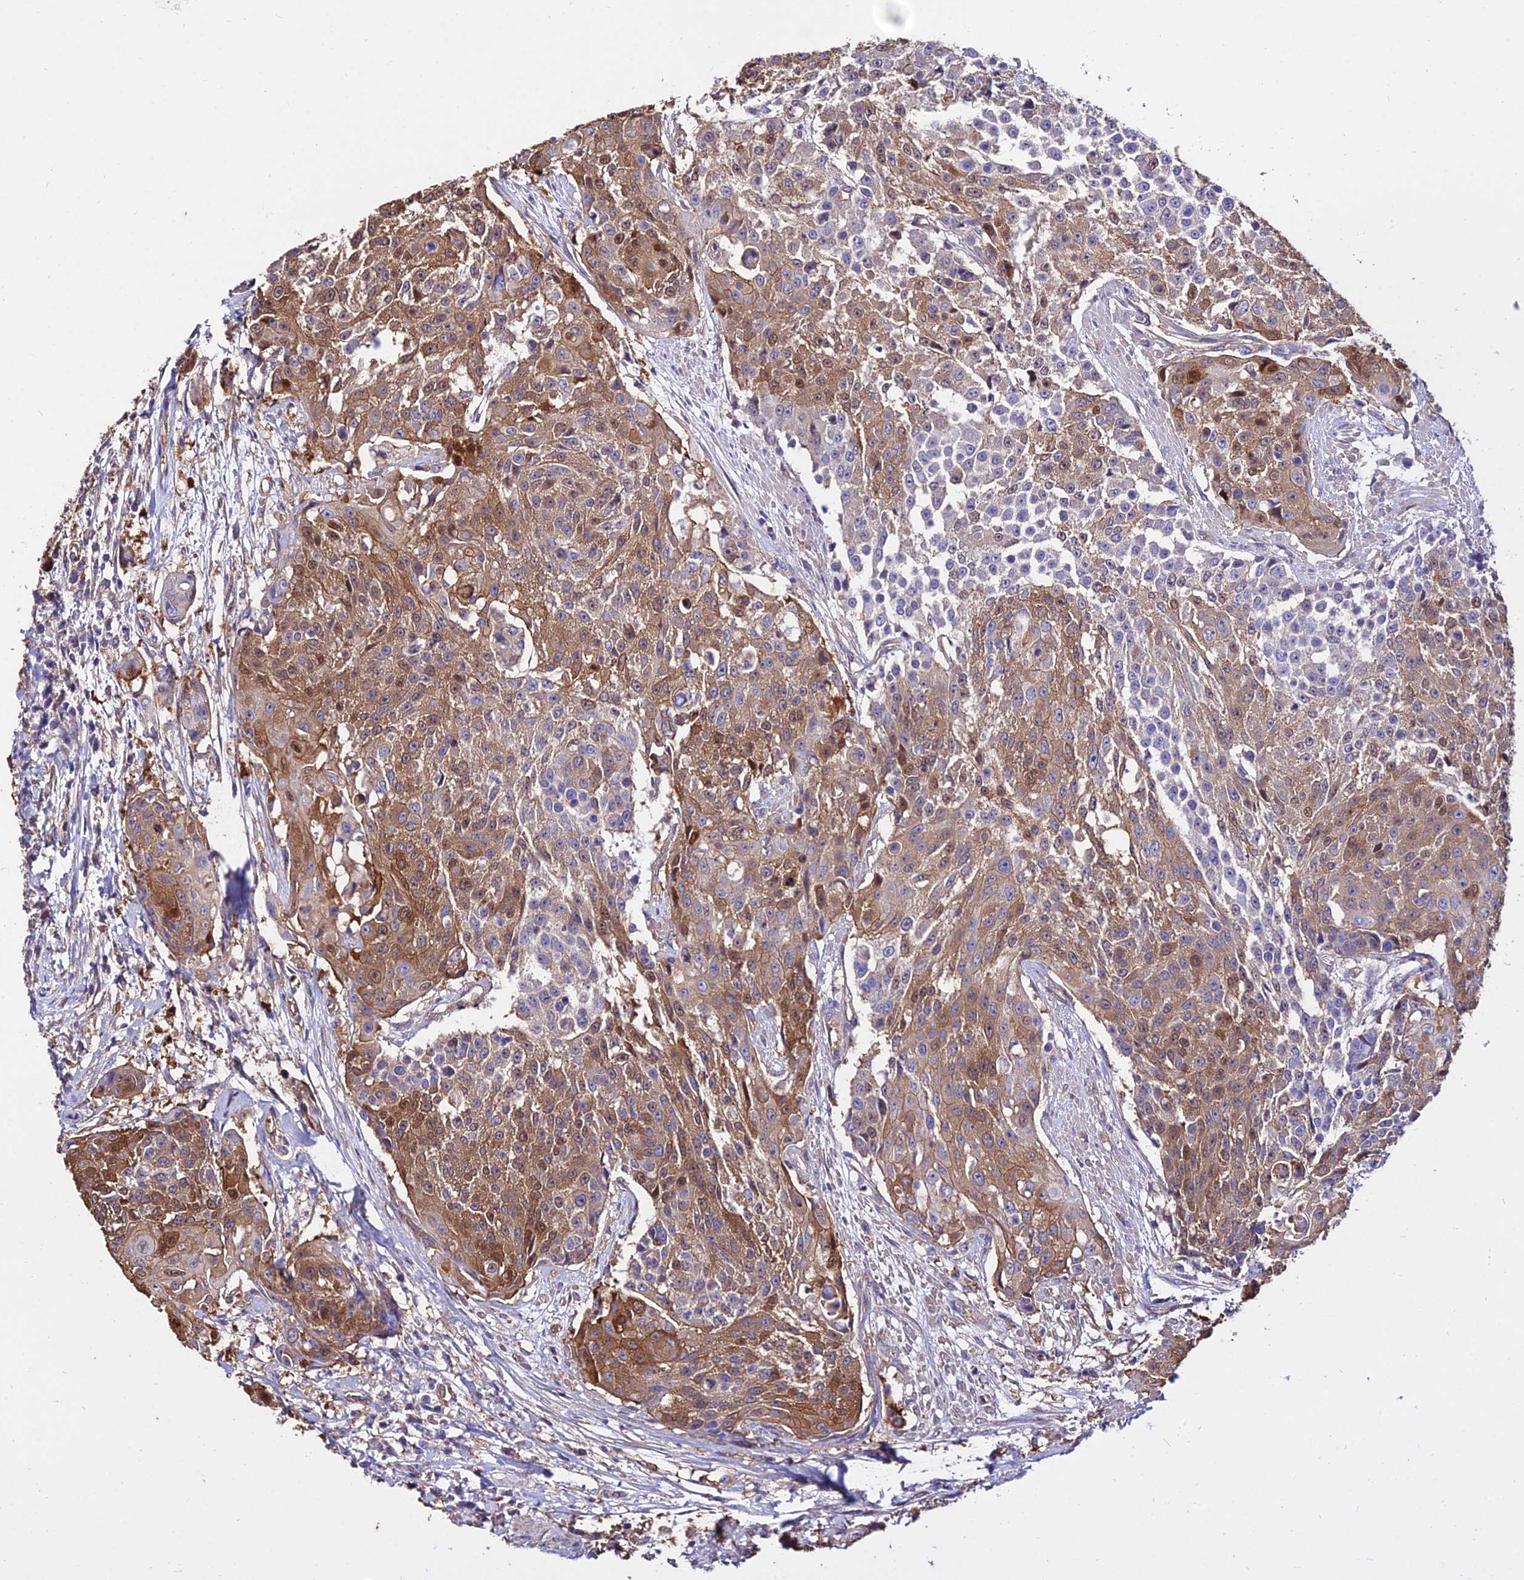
{"staining": {"intensity": "moderate", "quantity": ">75%", "location": "cytoplasmic/membranous,nuclear"}, "tissue": "urothelial cancer", "cell_type": "Tumor cells", "image_type": "cancer", "snomed": [{"axis": "morphology", "description": "Urothelial carcinoma, High grade"}, {"axis": "topography", "description": "Urinary bladder"}], "caption": "Urothelial carcinoma (high-grade) stained with a brown dye displays moderate cytoplasmic/membranous and nuclear positive expression in about >75% of tumor cells.", "gene": "CALM2", "patient": {"sex": "female", "age": 63}}